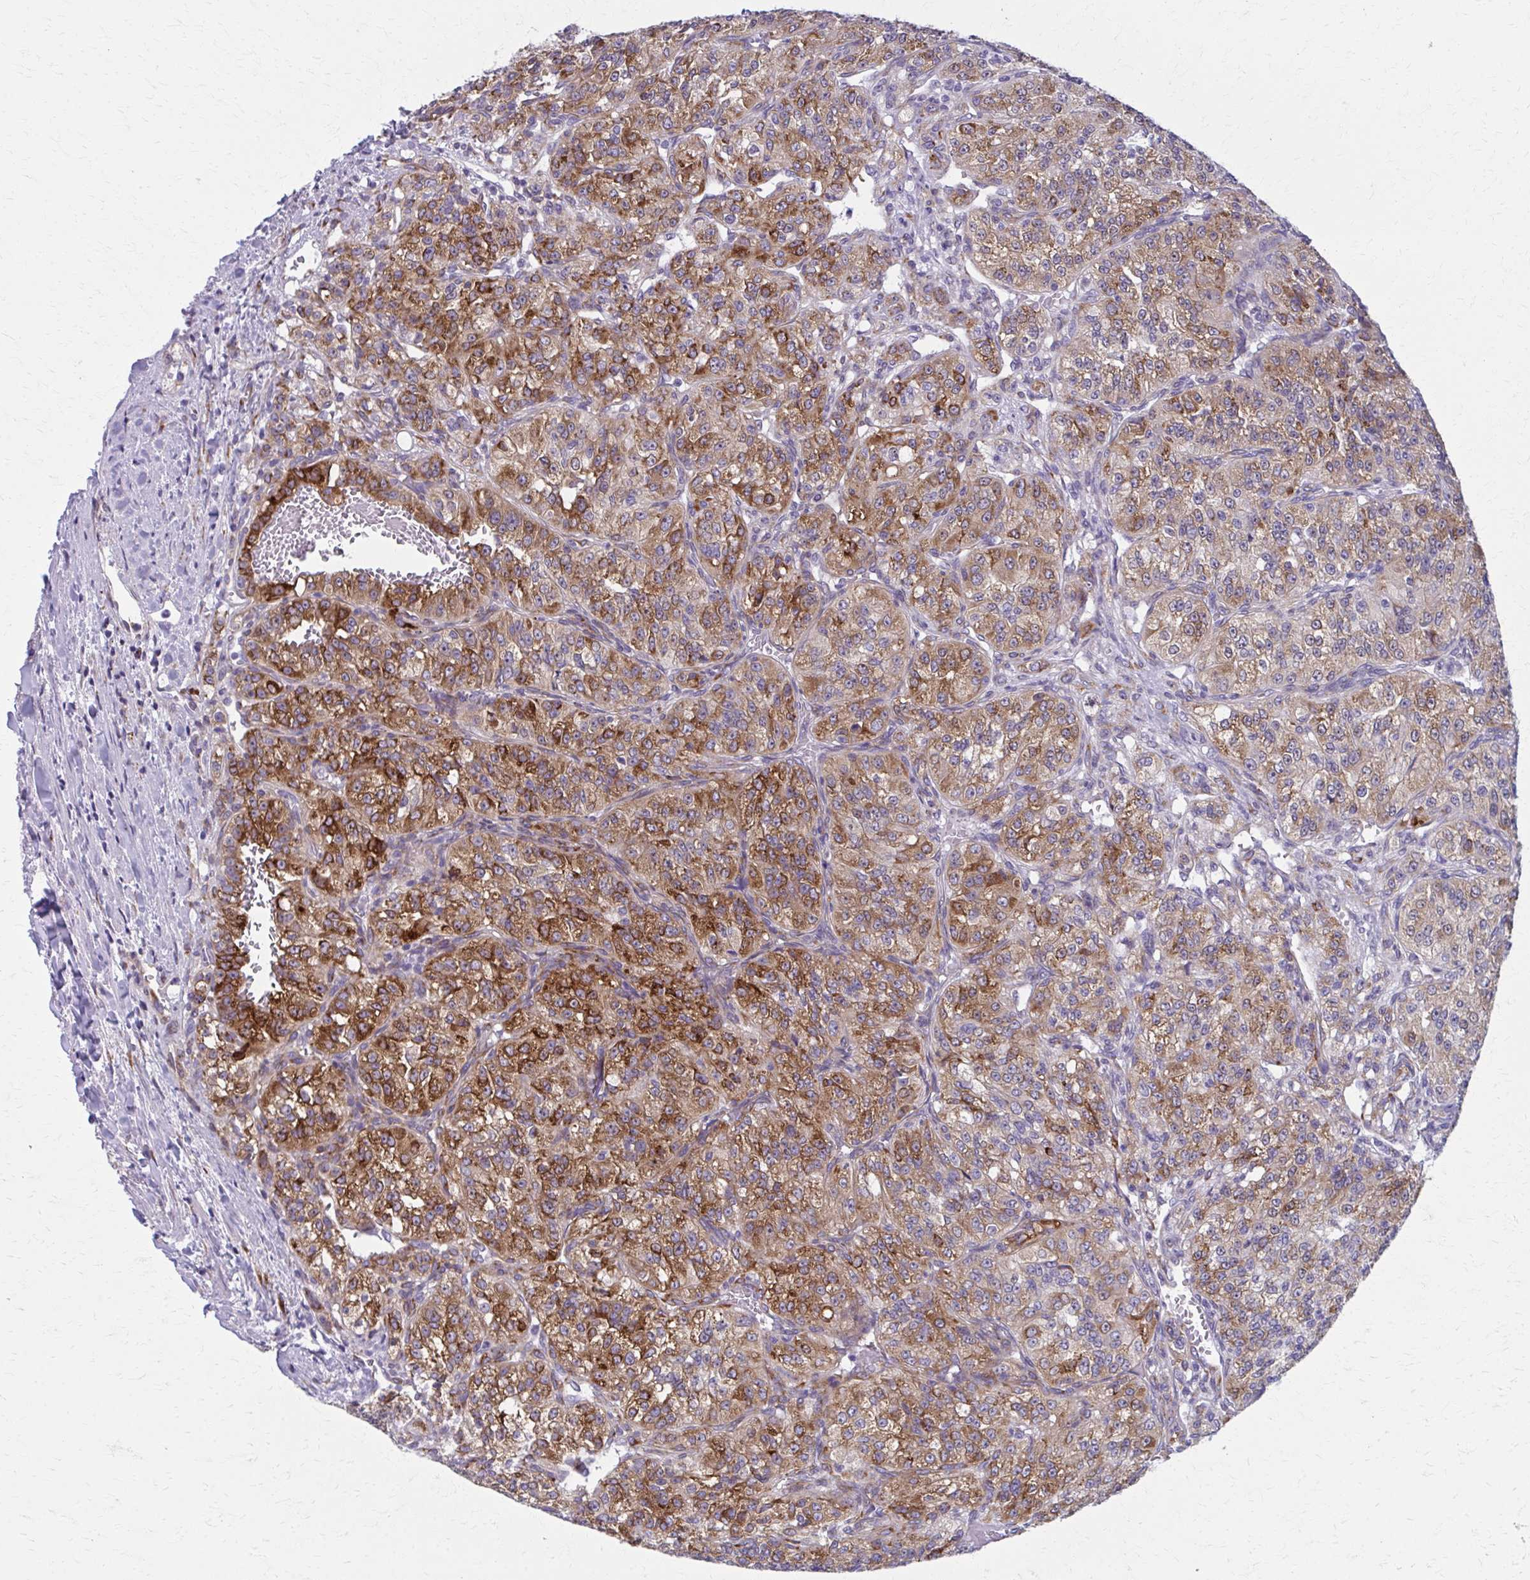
{"staining": {"intensity": "strong", "quantity": ">75%", "location": "cytoplasmic/membranous"}, "tissue": "renal cancer", "cell_type": "Tumor cells", "image_type": "cancer", "snomed": [{"axis": "morphology", "description": "Adenocarcinoma, NOS"}, {"axis": "topography", "description": "Kidney"}], "caption": "Human renal adenocarcinoma stained with a protein marker reveals strong staining in tumor cells.", "gene": "SPATS2L", "patient": {"sex": "female", "age": 63}}